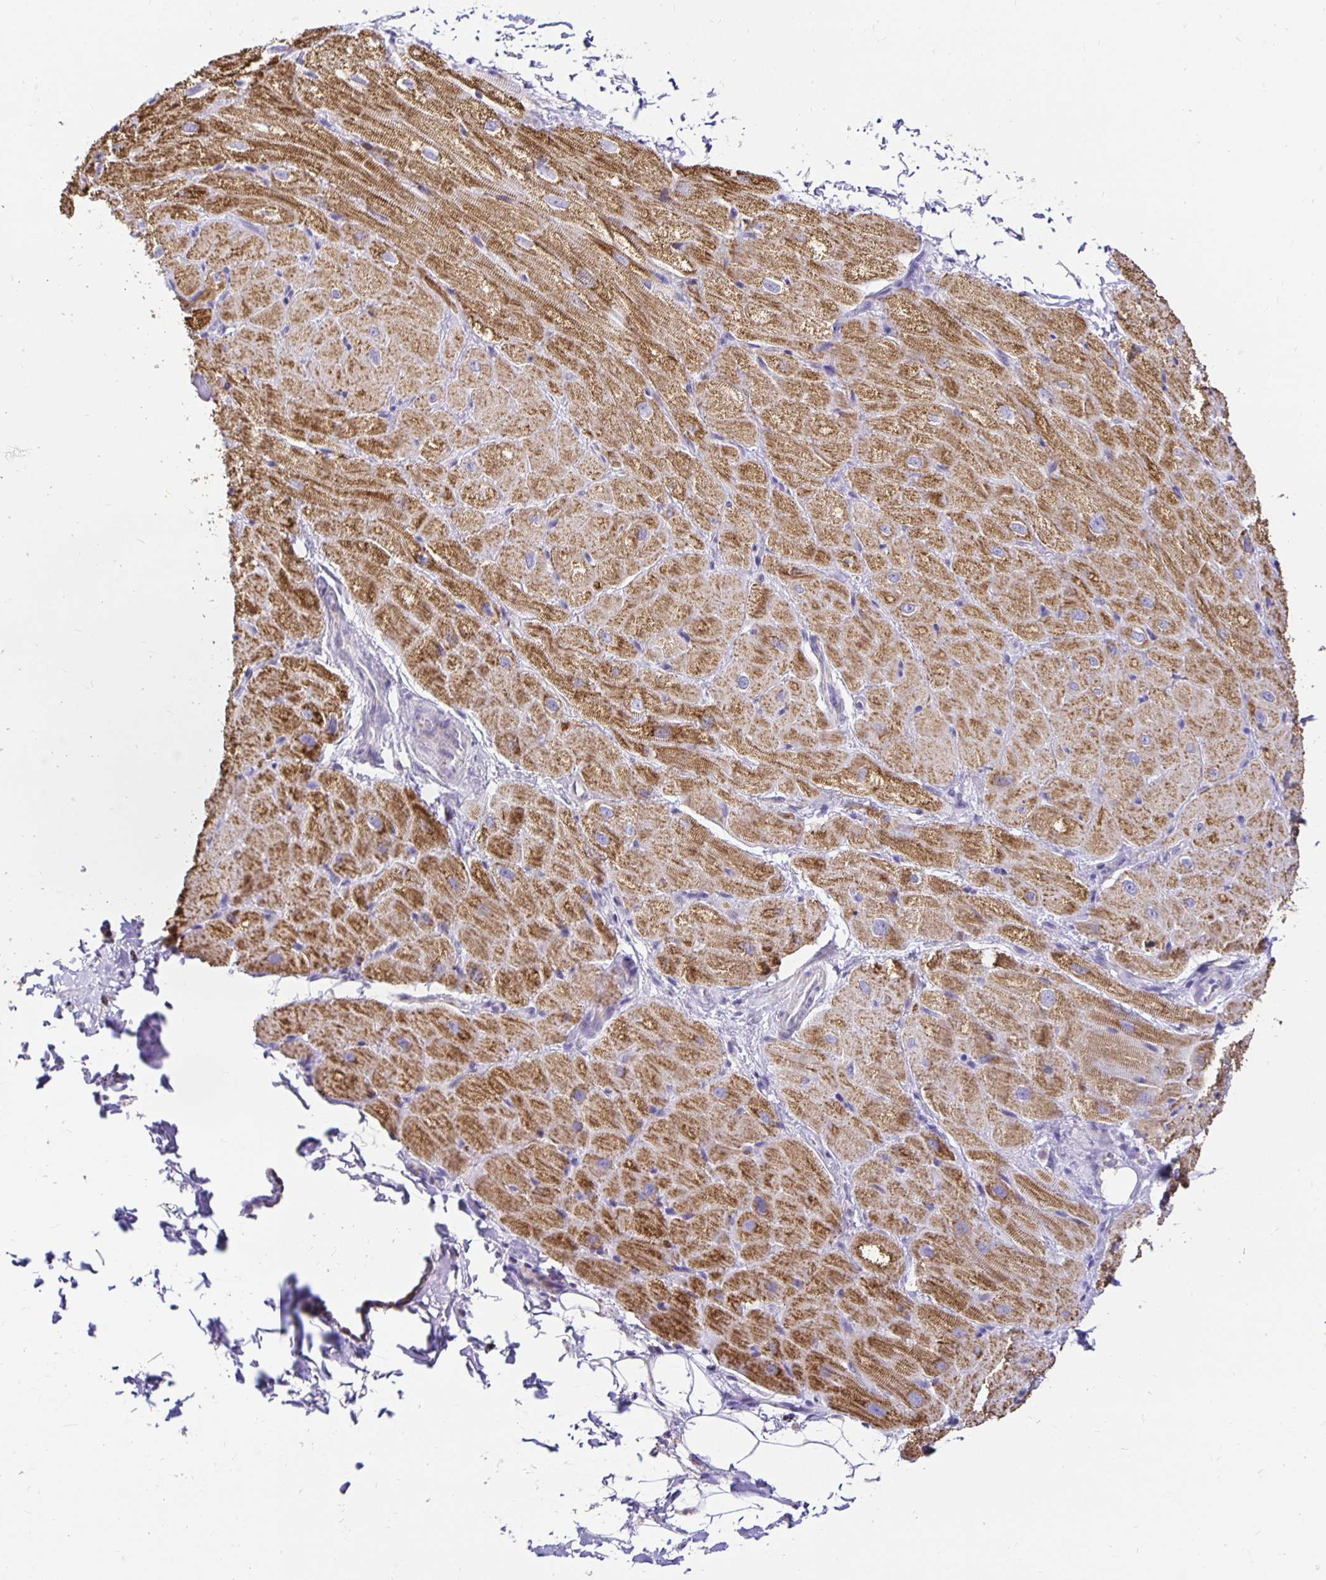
{"staining": {"intensity": "moderate", "quantity": ">75%", "location": "cytoplasmic/membranous"}, "tissue": "heart muscle", "cell_type": "Cardiomyocytes", "image_type": "normal", "snomed": [{"axis": "morphology", "description": "Normal tissue, NOS"}, {"axis": "topography", "description": "Heart"}], "caption": "Immunohistochemistry histopathology image of normal heart muscle: heart muscle stained using IHC demonstrates medium levels of moderate protein expression localized specifically in the cytoplasmic/membranous of cardiomyocytes, appearing as a cytoplasmic/membranous brown color.", "gene": "PLAAT2", "patient": {"sex": "male", "age": 62}}